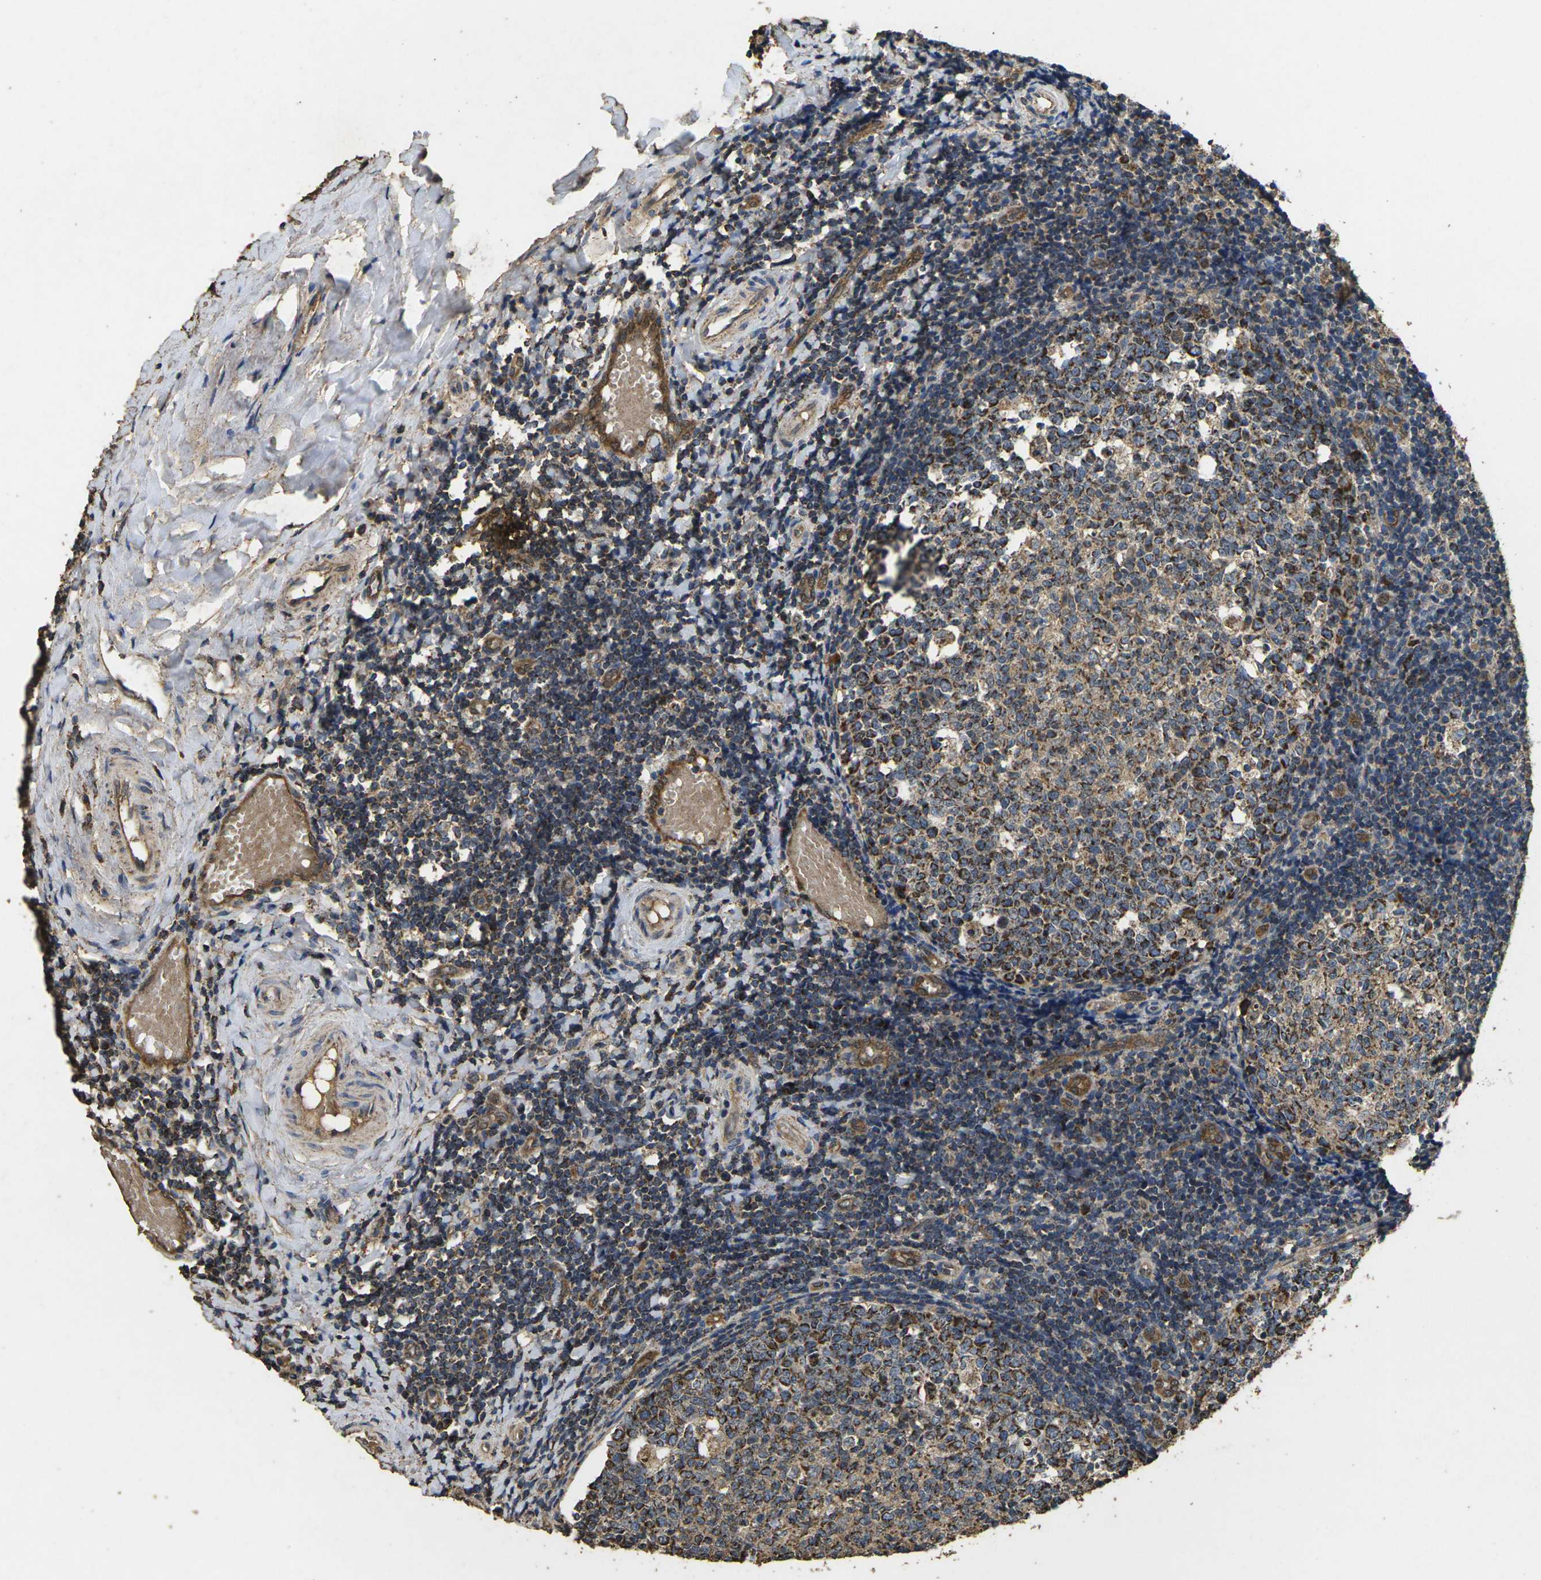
{"staining": {"intensity": "moderate", "quantity": ">75%", "location": "cytoplasmic/membranous"}, "tissue": "tonsil", "cell_type": "Germinal center cells", "image_type": "normal", "snomed": [{"axis": "morphology", "description": "Normal tissue, NOS"}, {"axis": "topography", "description": "Tonsil"}], "caption": "Moderate cytoplasmic/membranous protein positivity is appreciated in approximately >75% of germinal center cells in tonsil.", "gene": "MAPK11", "patient": {"sex": "female", "age": 19}}